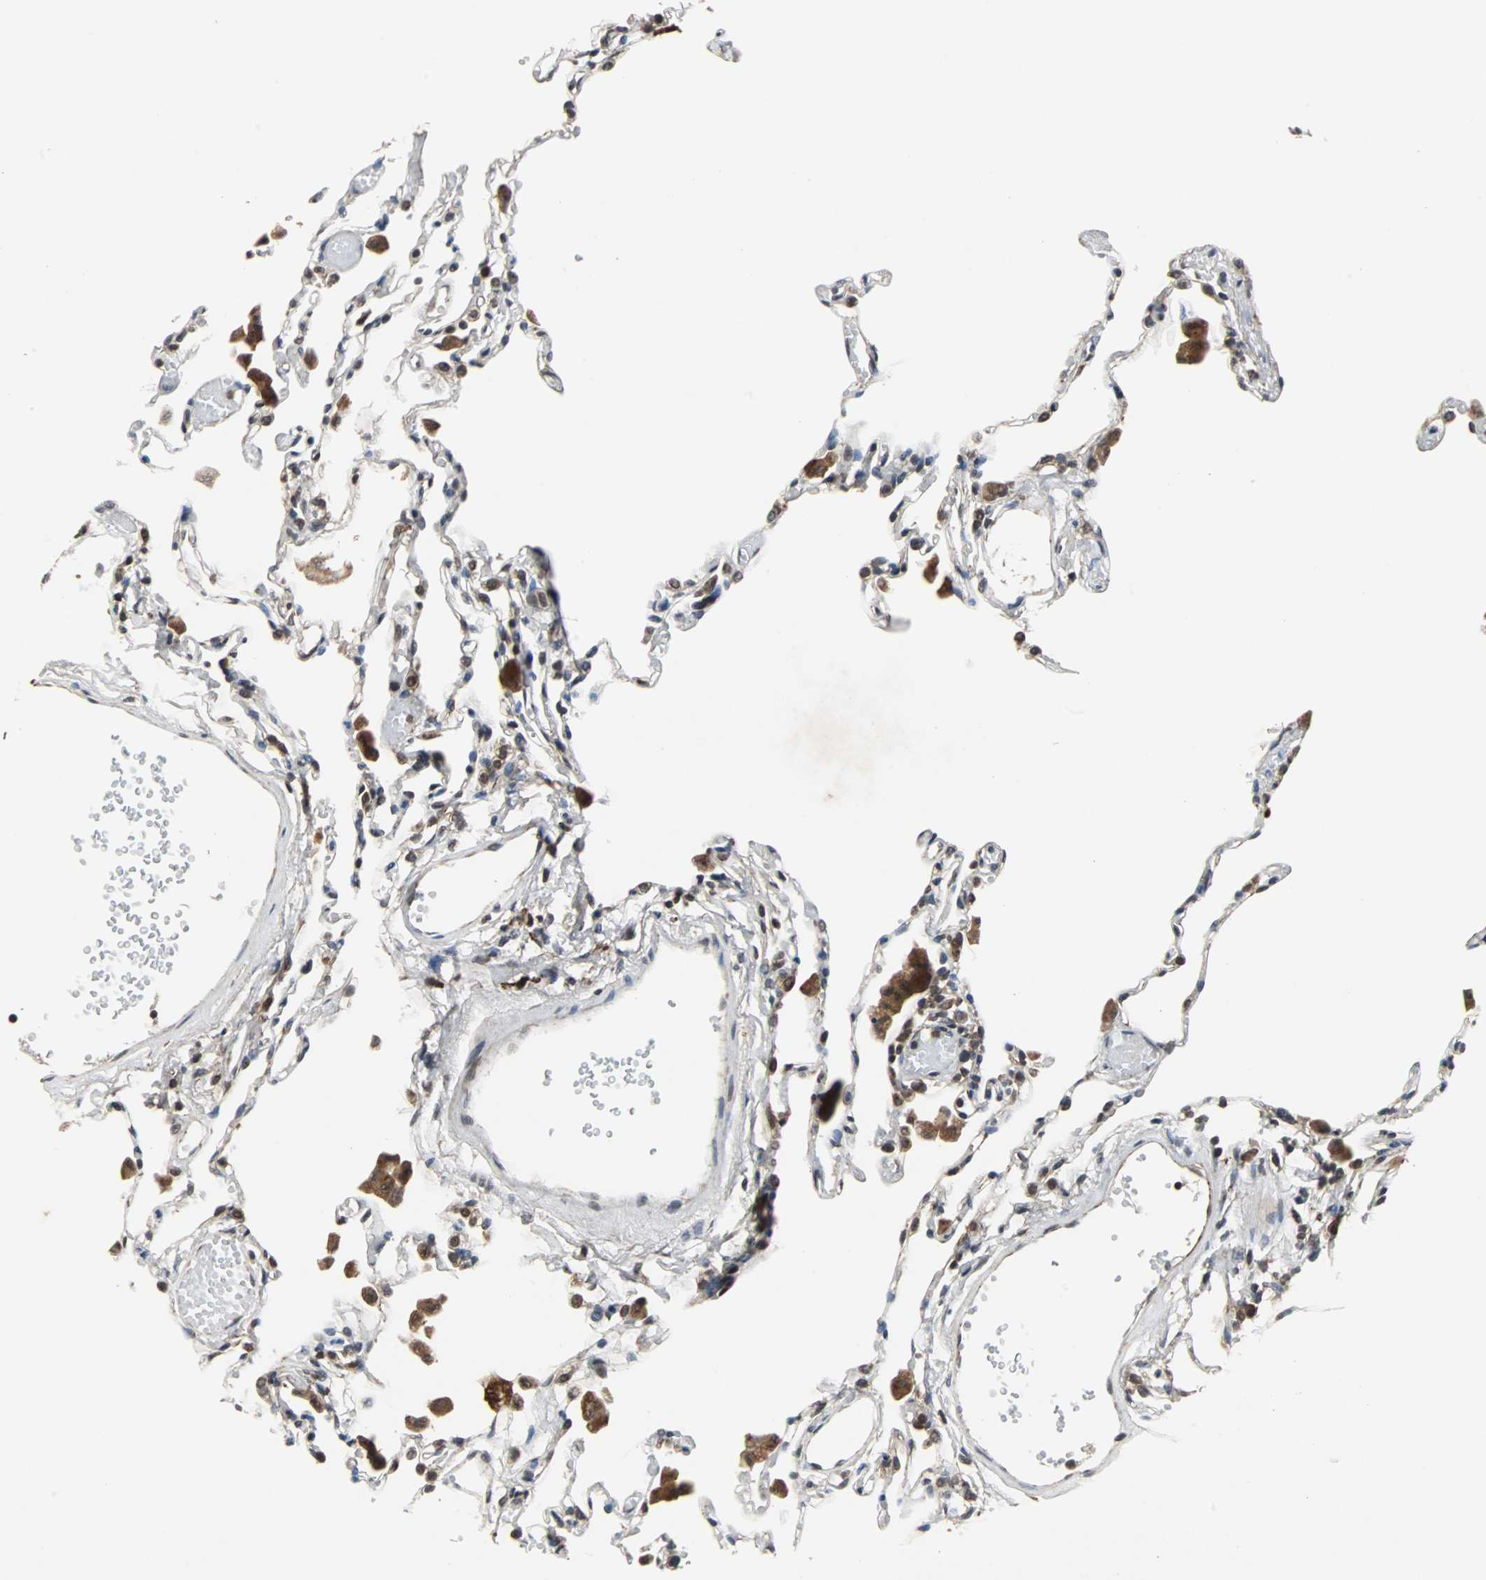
{"staining": {"intensity": "weak", "quantity": ">75%", "location": "cytoplasmic/membranous"}, "tissue": "lung", "cell_type": "Alveolar cells", "image_type": "normal", "snomed": [{"axis": "morphology", "description": "Normal tissue, NOS"}, {"axis": "topography", "description": "Lung"}], "caption": "Alveolar cells exhibit weak cytoplasmic/membranous expression in approximately >75% of cells in benign lung.", "gene": "LSR", "patient": {"sex": "female", "age": 49}}